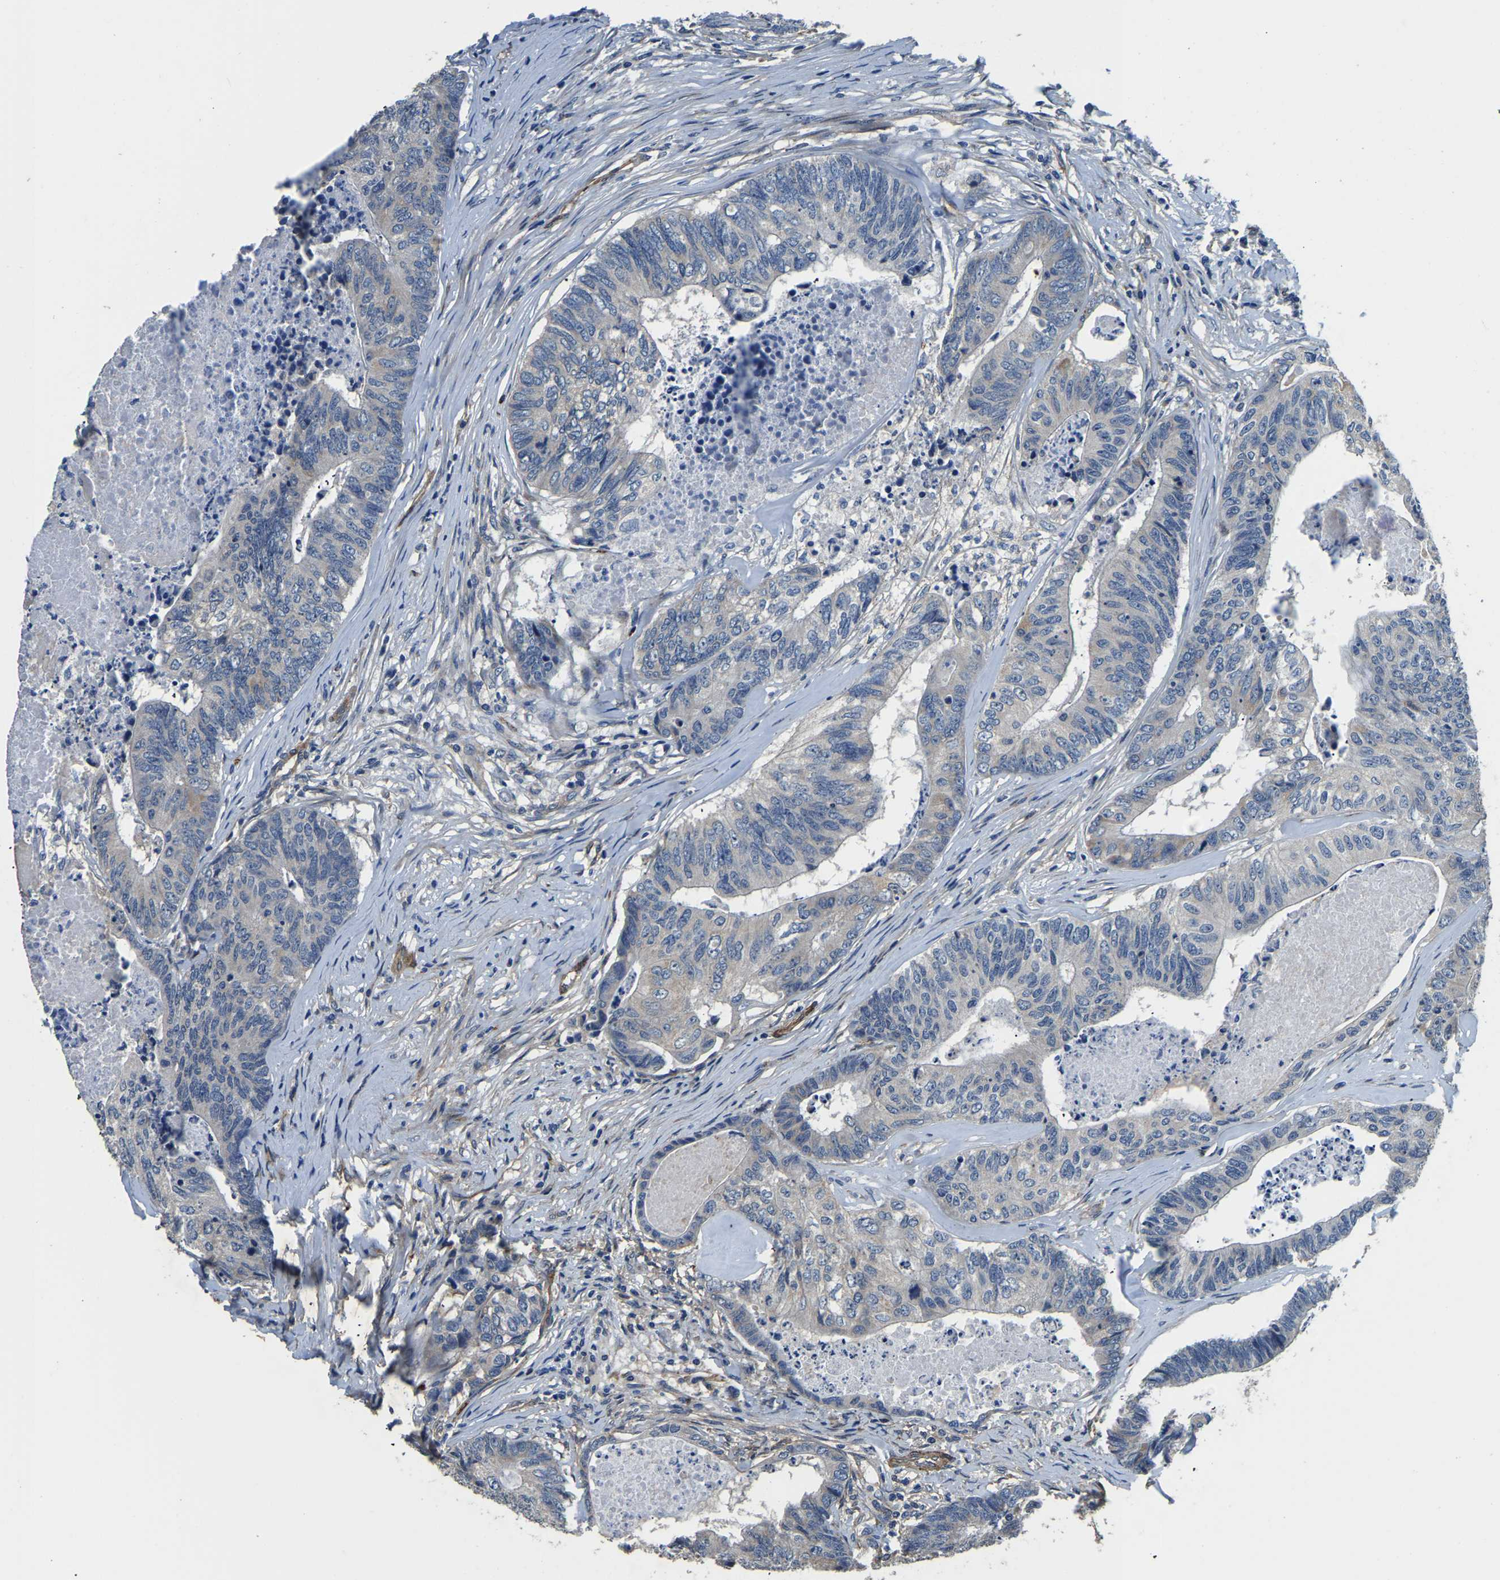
{"staining": {"intensity": "negative", "quantity": "none", "location": "none"}, "tissue": "colorectal cancer", "cell_type": "Tumor cells", "image_type": "cancer", "snomed": [{"axis": "morphology", "description": "Adenocarcinoma, NOS"}, {"axis": "topography", "description": "Colon"}], "caption": "High power microscopy photomicrograph of an immunohistochemistry histopathology image of adenocarcinoma (colorectal), revealing no significant positivity in tumor cells. (DAB (3,3'-diaminobenzidine) IHC visualized using brightfield microscopy, high magnification).", "gene": "RNF39", "patient": {"sex": "female", "age": 67}}